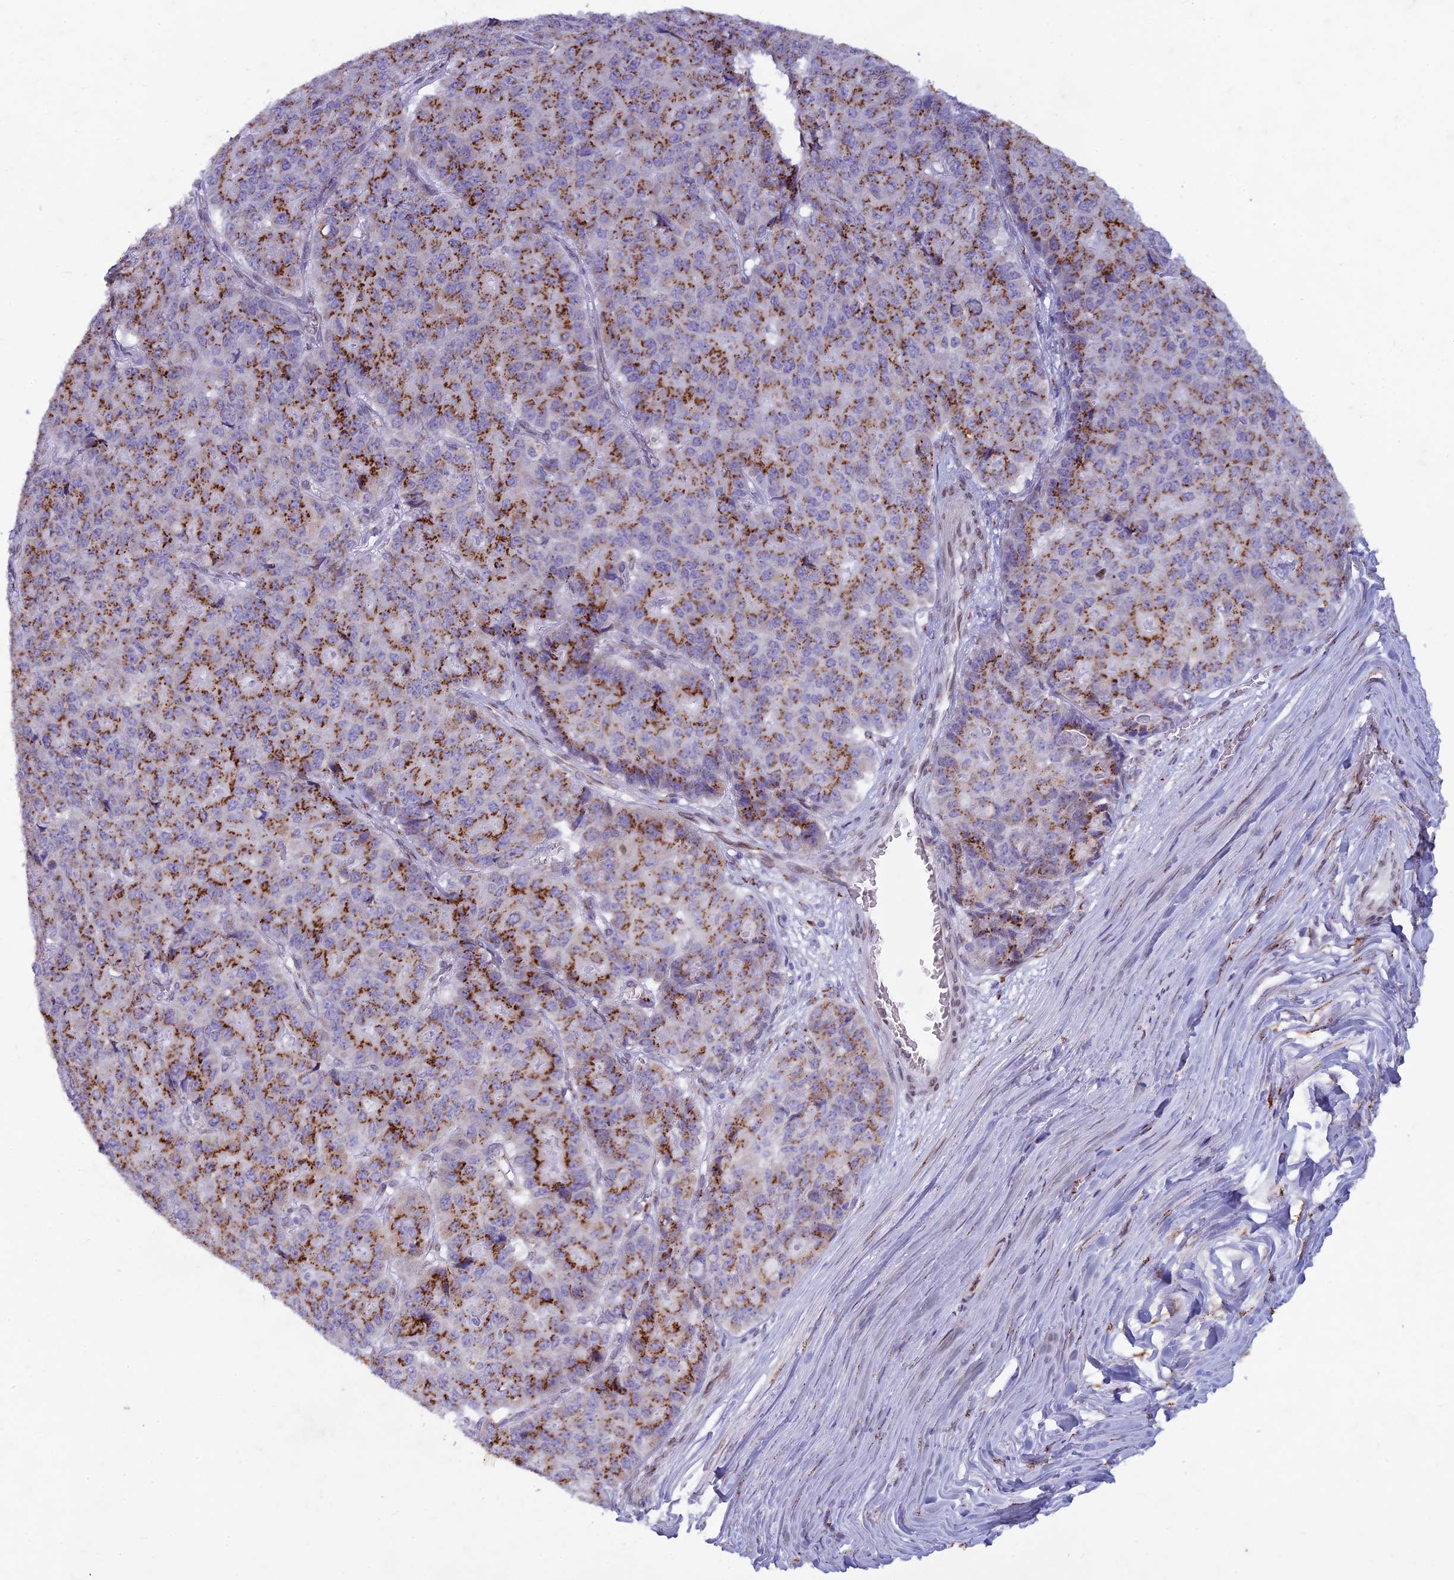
{"staining": {"intensity": "strong", "quantity": ">75%", "location": "cytoplasmic/membranous"}, "tissue": "pancreatic cancer", "cell_type": "Tumor cells", "image_type": "cancer", "snomed": [{"axis": "morphology", "description": "Adenocarcinoma, NOS"}, {"axis": "topography", "description": "Pancreas"}], "caption": "Approximately >75% of tumor cells in human adenocarcinoma (pancreatic) exhibit strong cytoplasmic/membranous protein staining as visualized by brown immunohistochemical staining.", "gene": "FAM3C", "patient": {"sex": "male", "age": 50}}